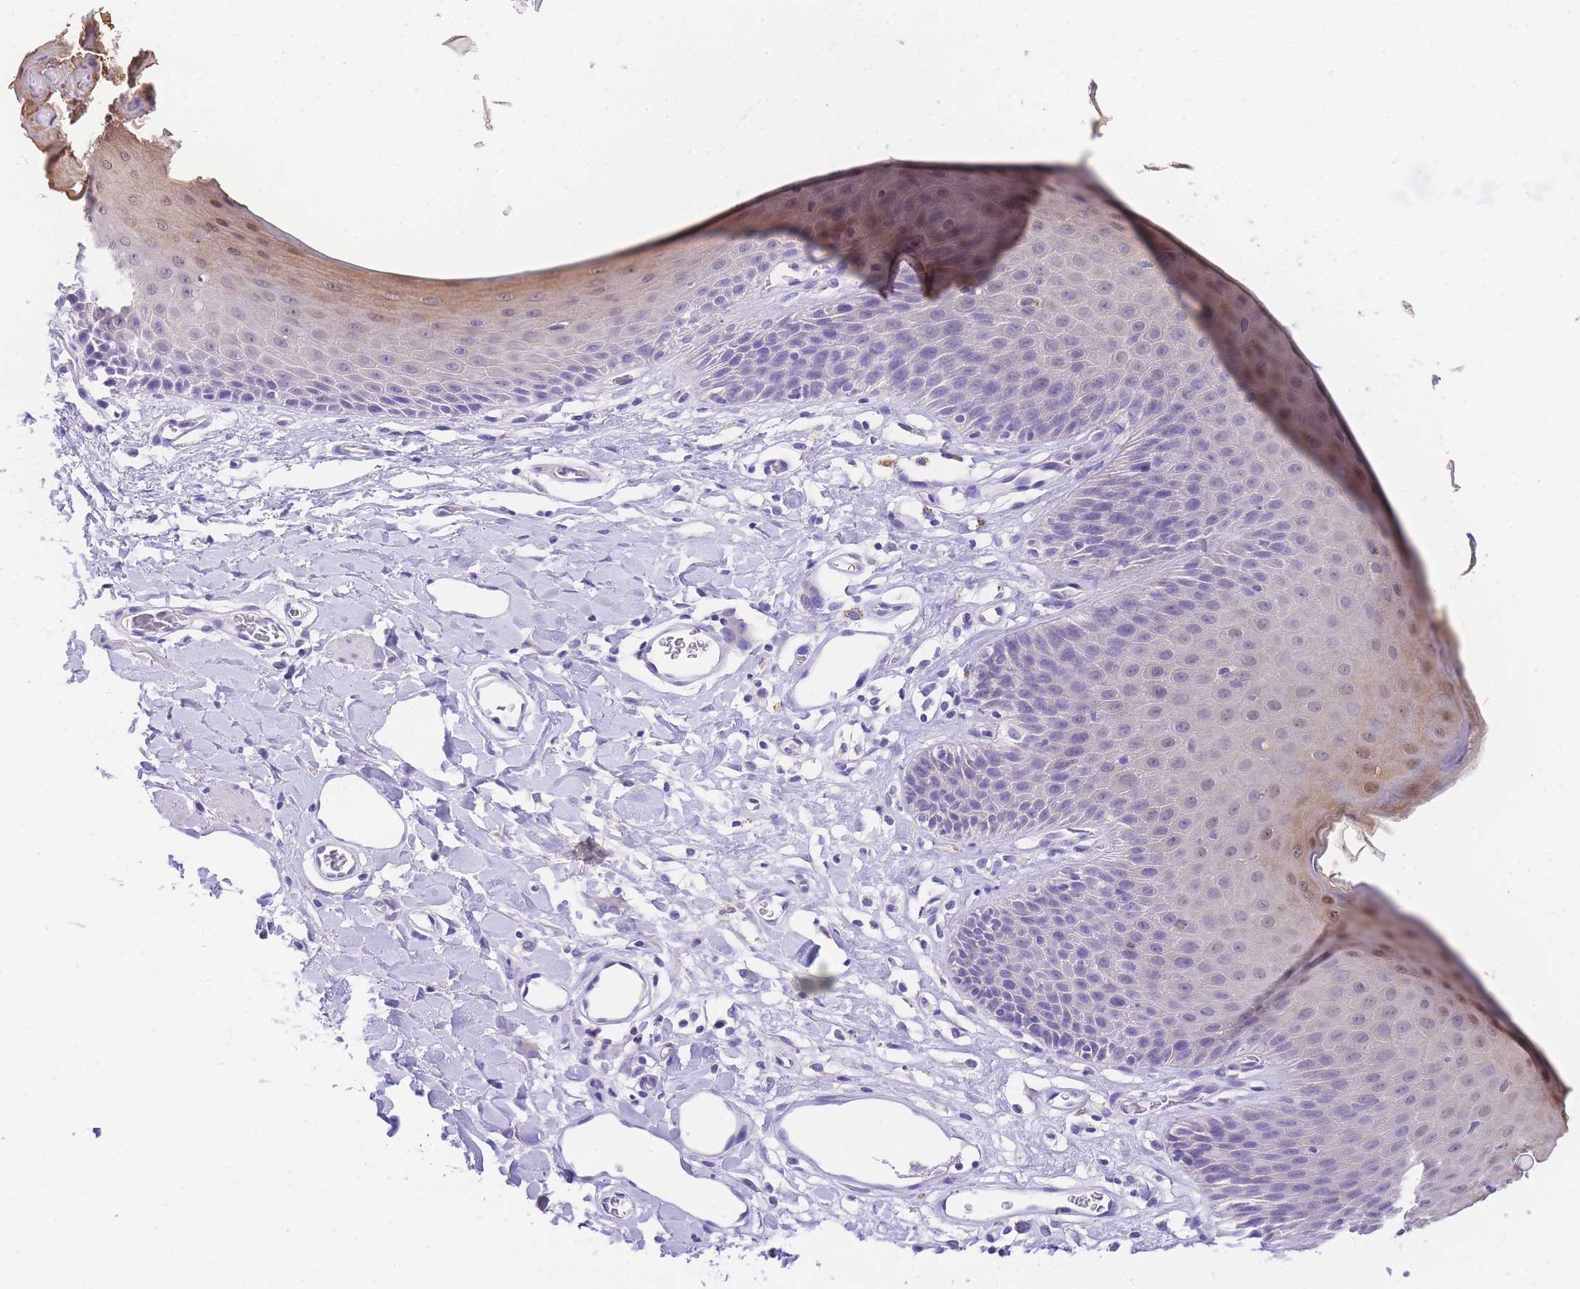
{"staining": {"intensity": "moderate", "quantity": "<25%", "location": "cytoplasmic/membranous,nuclear"}, "tissue": "skin", "cell_type": "Epidermal cells", "image_type": "normal", "snomed": [{"axis": "morphology", "description": "Normal tissue, NOS"}, {"axis": "topography", "description": "Vulva"}], "caption": "Protein expression by IHC exhibits moderate cytoplasmic/membranous,nuclear positivity in approximately <25% of epidermal cells in unremarkable skin.", "gene": "EPN2", "patient": {"sex": "female", "age": 68}}